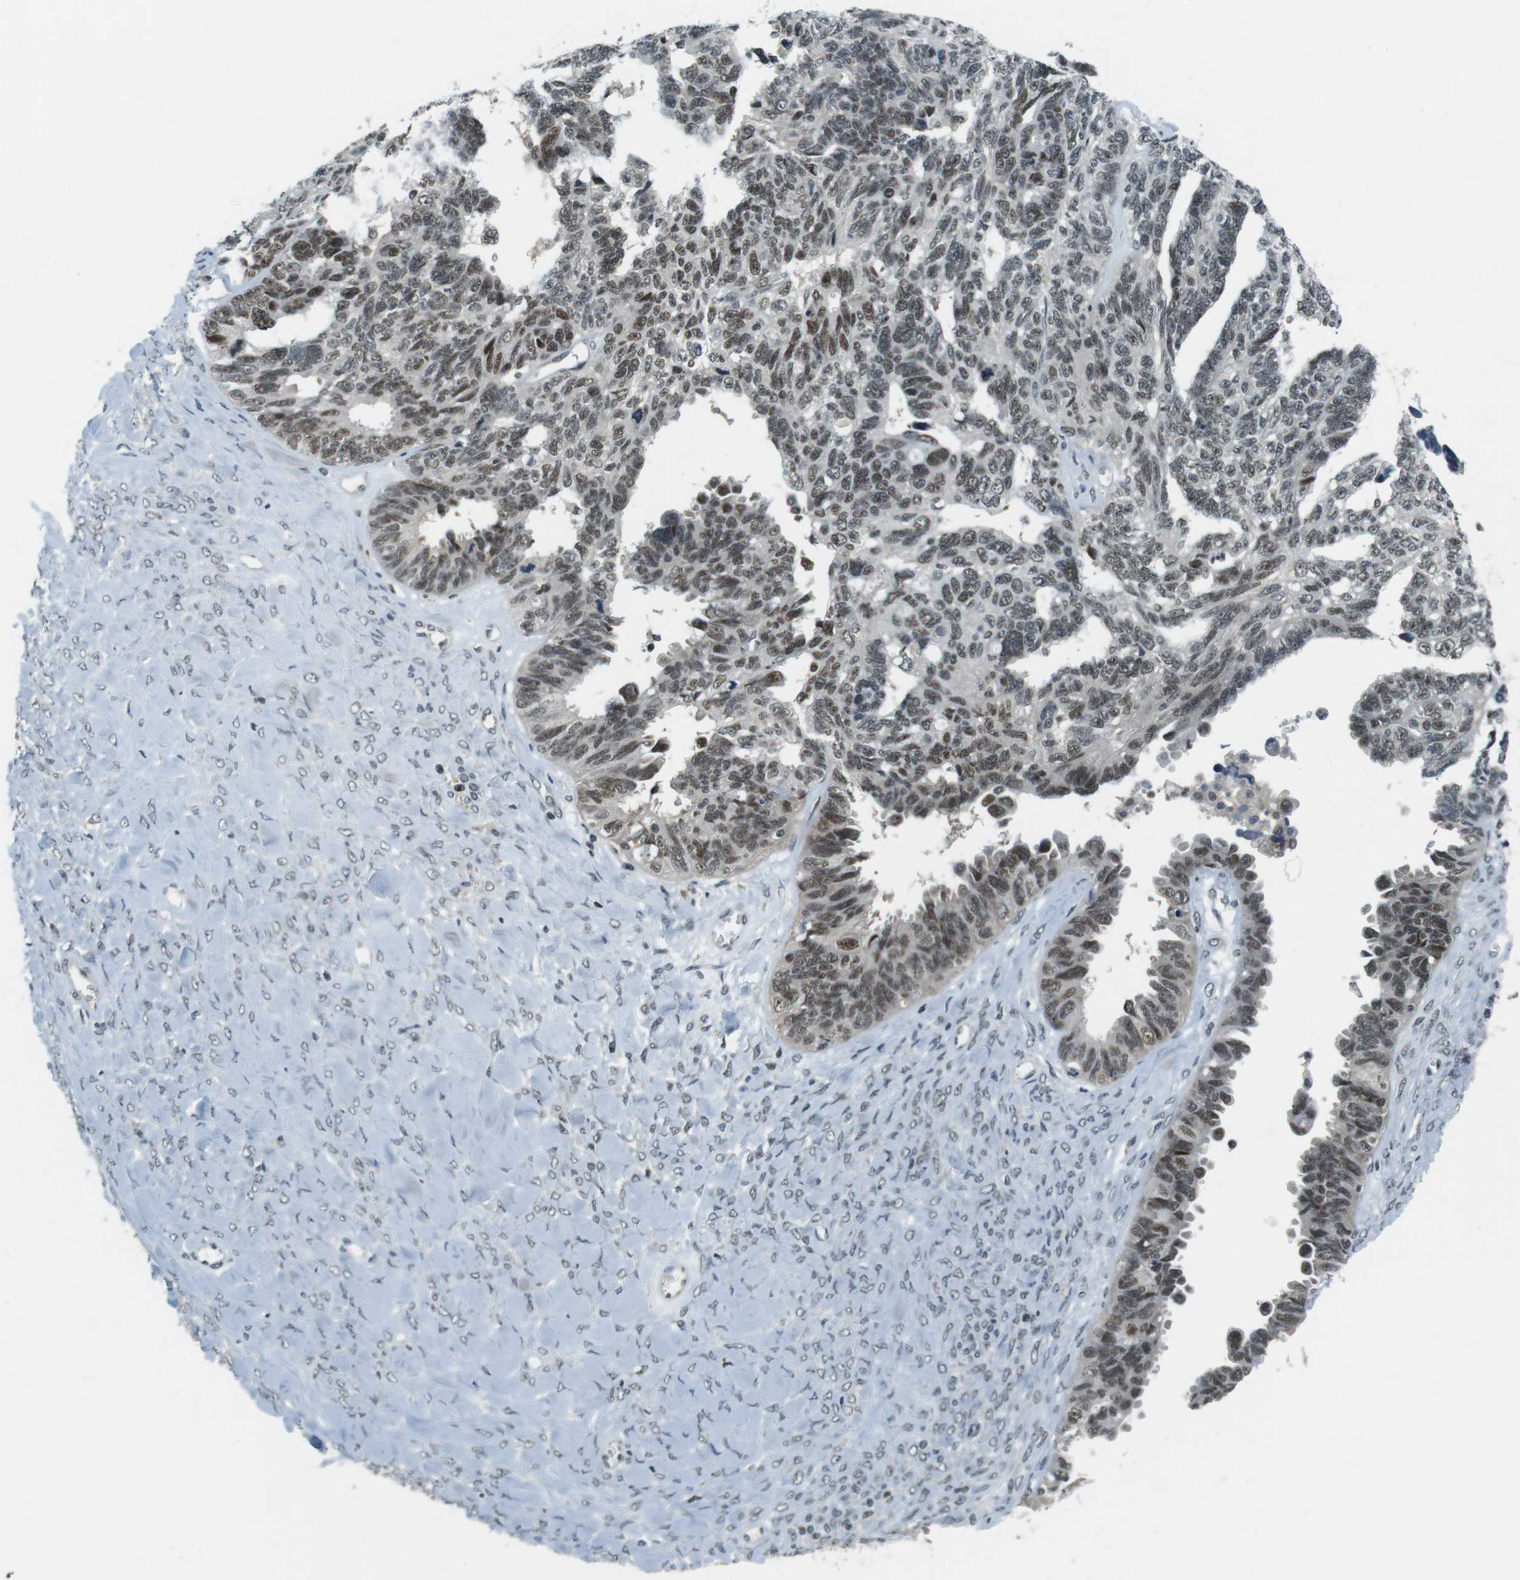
{"staining": {"intensity": "moderate", "quantity": ">75%", "location": "nuclear"}, "tissue": "ovarian cancer", "cell_type": "Tumor cells", "image_type": "cancer", "snomed": [{"axis": "morphology", "description": "Cystadenocarcinoma, serous, NOS"}, {"axis": "topography", "description": "Ovary"}], "caption": "The micrograph reveals a brown stain indicating the presence of a protein in the nuclear of tumor cells in ovarian serous cystadenocarcinoma. The staining is performed using DAB brown chromogen to label protein expression. The nuclei are counter-stained blue using hematoxylin.", "gene": "BRD4", "patient": {"sex": "female", "age": 79}}